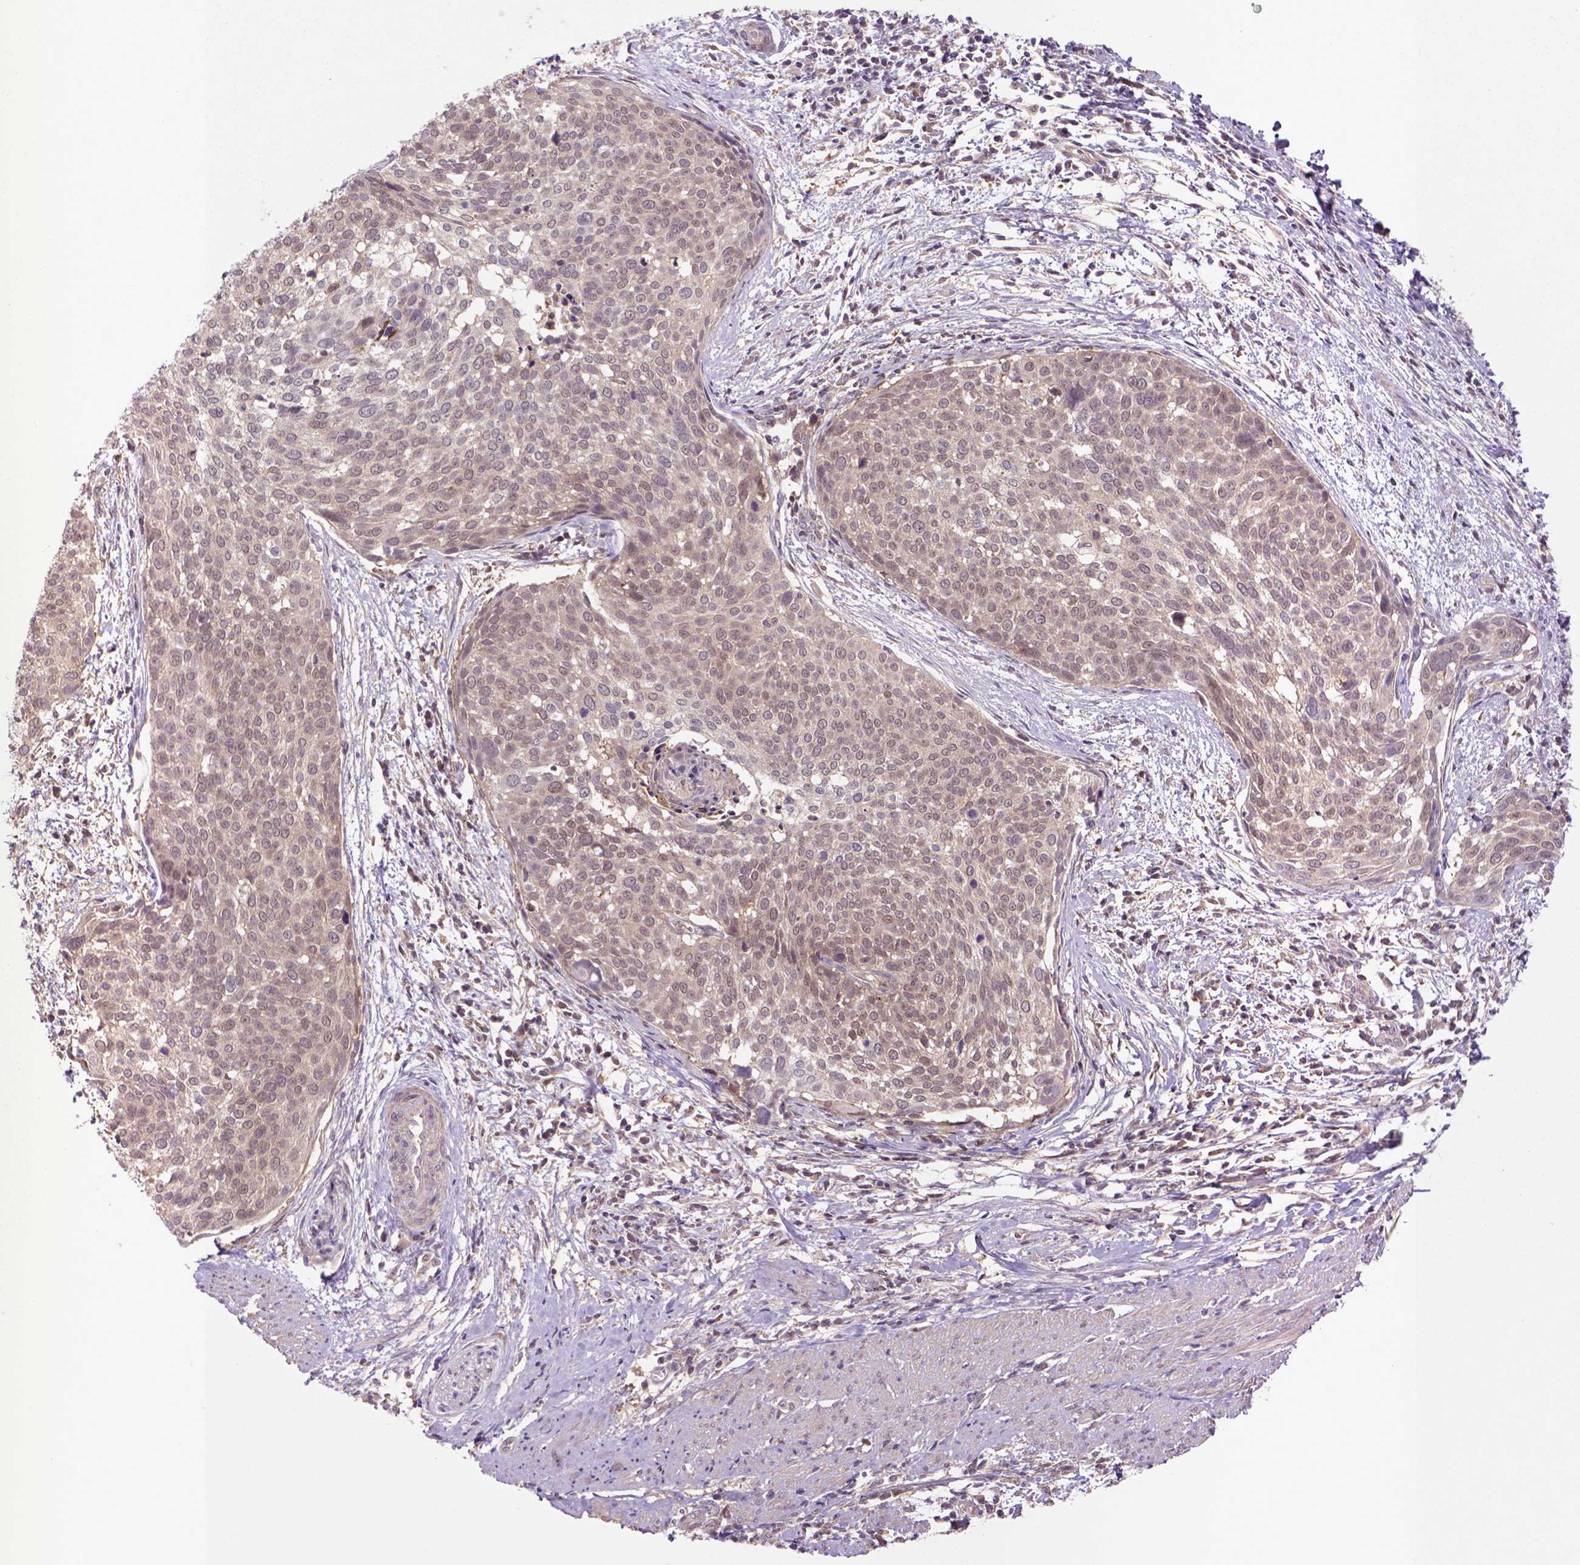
{"staining": {"intensity": "weak", "quantity": ">75%", "location": "cytoplasmic/membranous"}, "tissue": "cervical cancer", "cell_type": "Tumor cells", "image_type": "cancer", "snomed": [{"axis": "morphology", "description": "Squamous cell carcinoma, NOS"}, {"axis": "topography", "description": "Cervix"}], "caption": "Cervical cancer (squamous cell carcinoma) stained for a protein (brown) displays weak cytoplasmic/membranous positive positivity in approximately >75% of tumor cells.", "gene": "HSPBP1", "patient": {"sex": "female", "age": 39}}